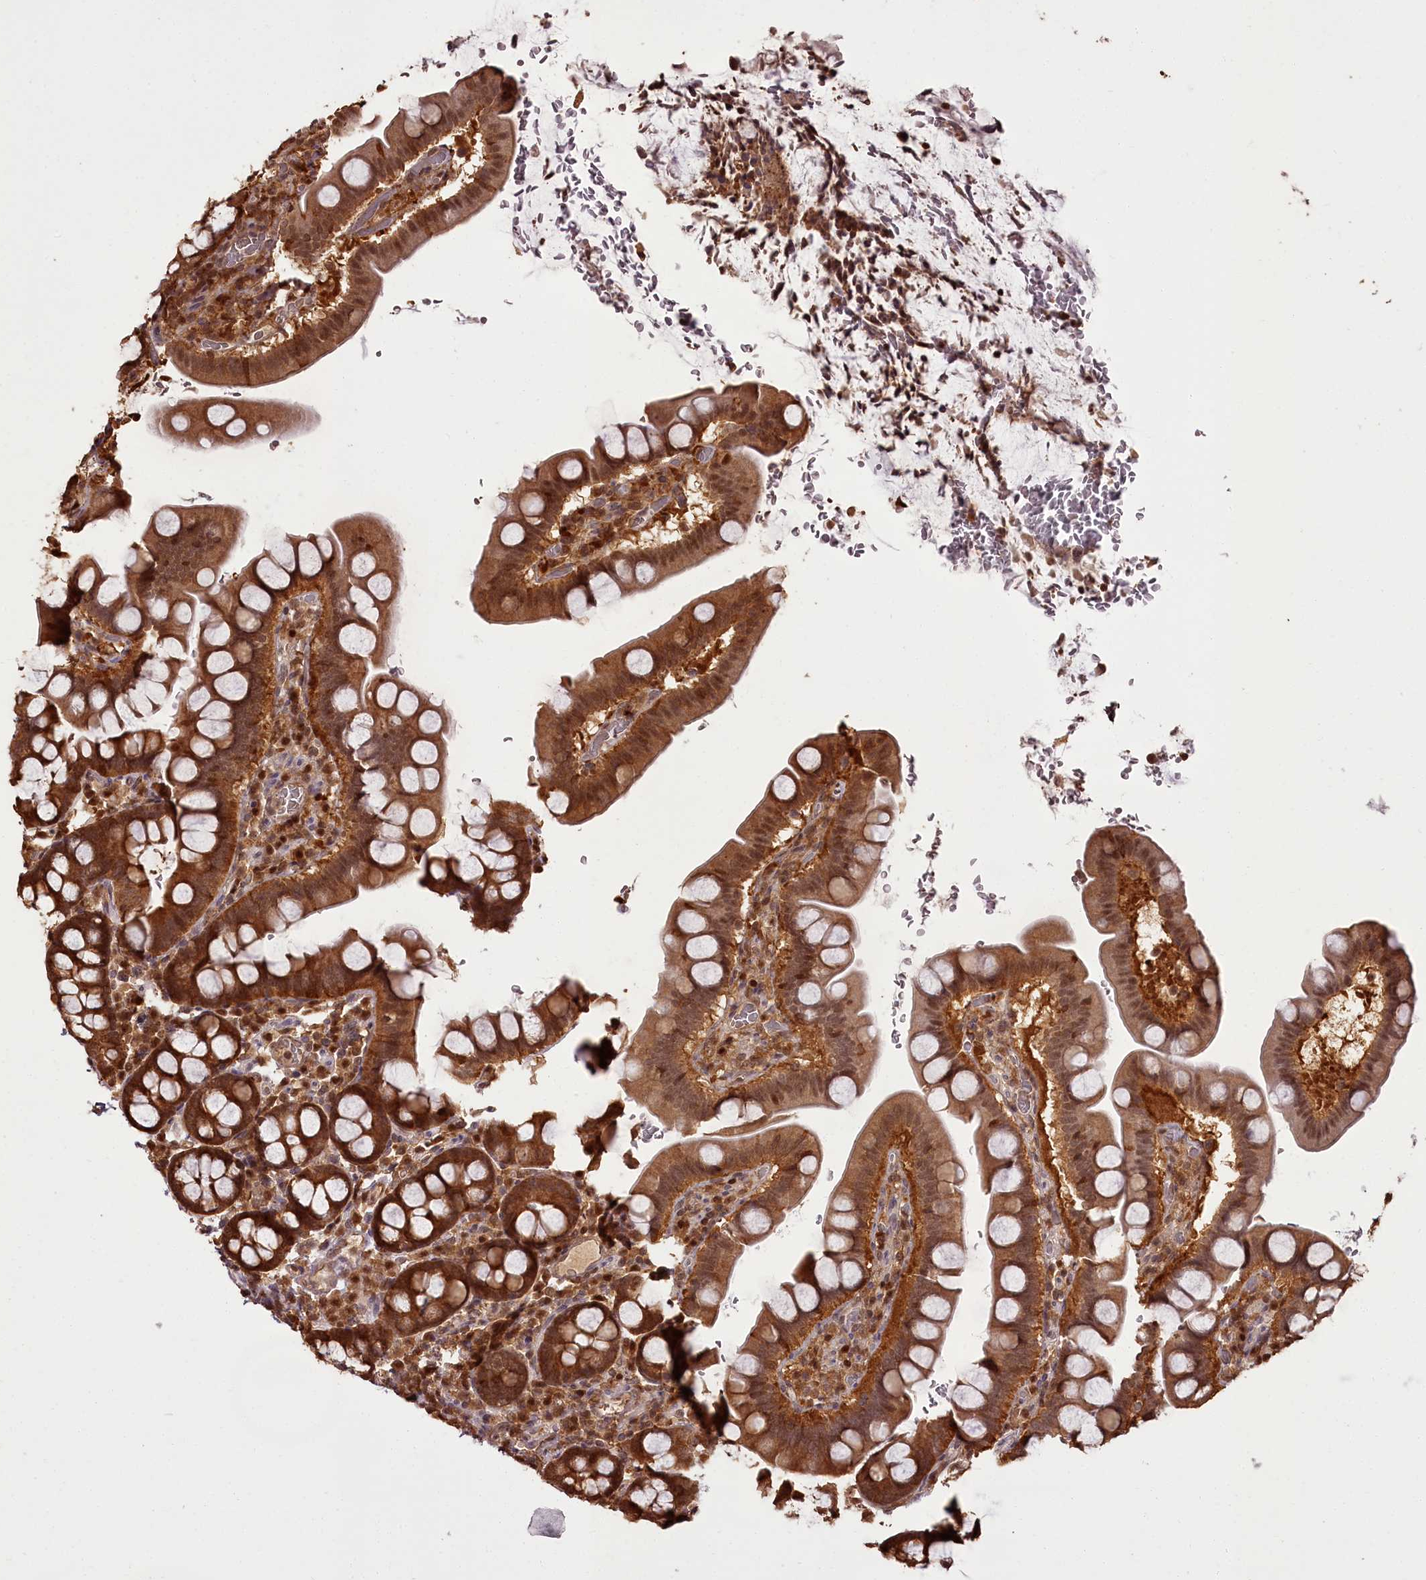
{"staining": {"intensity": "moderate", "quantity": ">75%", "location": "cytoplasmic/membranous,nuclear"}, "tissue": "small intestine", "cell_type": "Glandular cells", "image_type": "normal", "snomed": [{"axis": "morphology", "description": "Normal tissue, NOS"}, {"axis": "topography", "description": "Stomach, upper"}, {"axis": "topography", "description": "Stomach, lower"}, {"axis": "topography", "description": "Small intestine"}], "caption": "A brown stain labels moderate cytoplasmic/membranous,nuclear staining of a protein in glandular cells of normal human small intestine. Nuclei are stained in blue.", "gene": "NPRL2", "patient": {"sex": "male", "age": 68}}